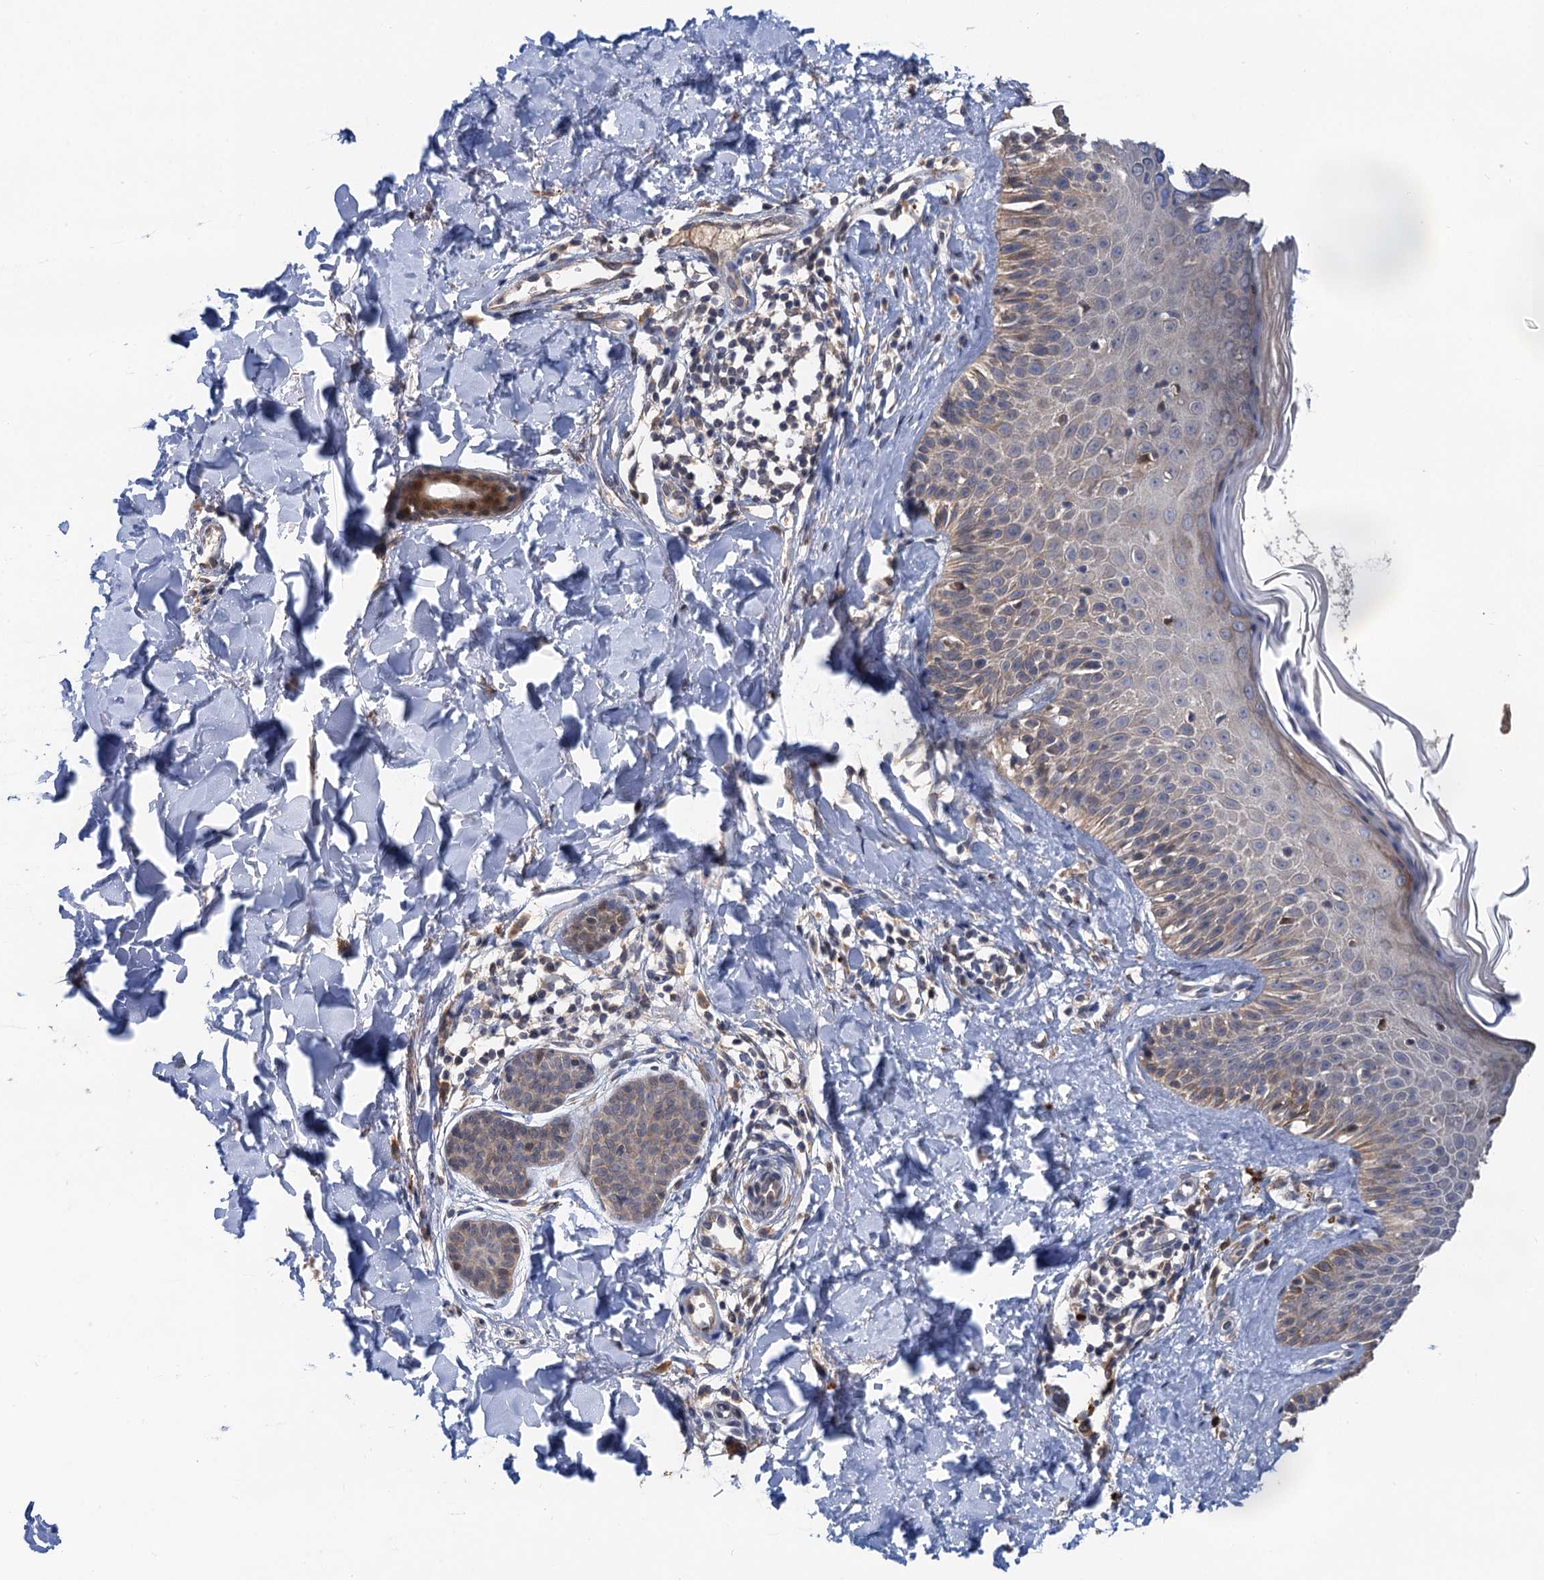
{"staining": {"intensity": "weak", "quantity": ">75%", "location": "cytoplasmic/membranous"}, "tissue": "skin", "cell_type": "Fibroblasts", "image_type": "normal", "snomed": [{"axis": "morphology", "description": "Normal tissue, NOS"}, {"axis": "topography", "description": "Skin"}], "caption": "Immunohistochemistry (IHC) image of normal human skin stained for a protein (brown), which demonstrates low levels of weak cytoplasmic/membranous staining in about >75% of fibroblasts.", "gene": "TMEM39B", "patient": {"sex": "male", "age": 52}}